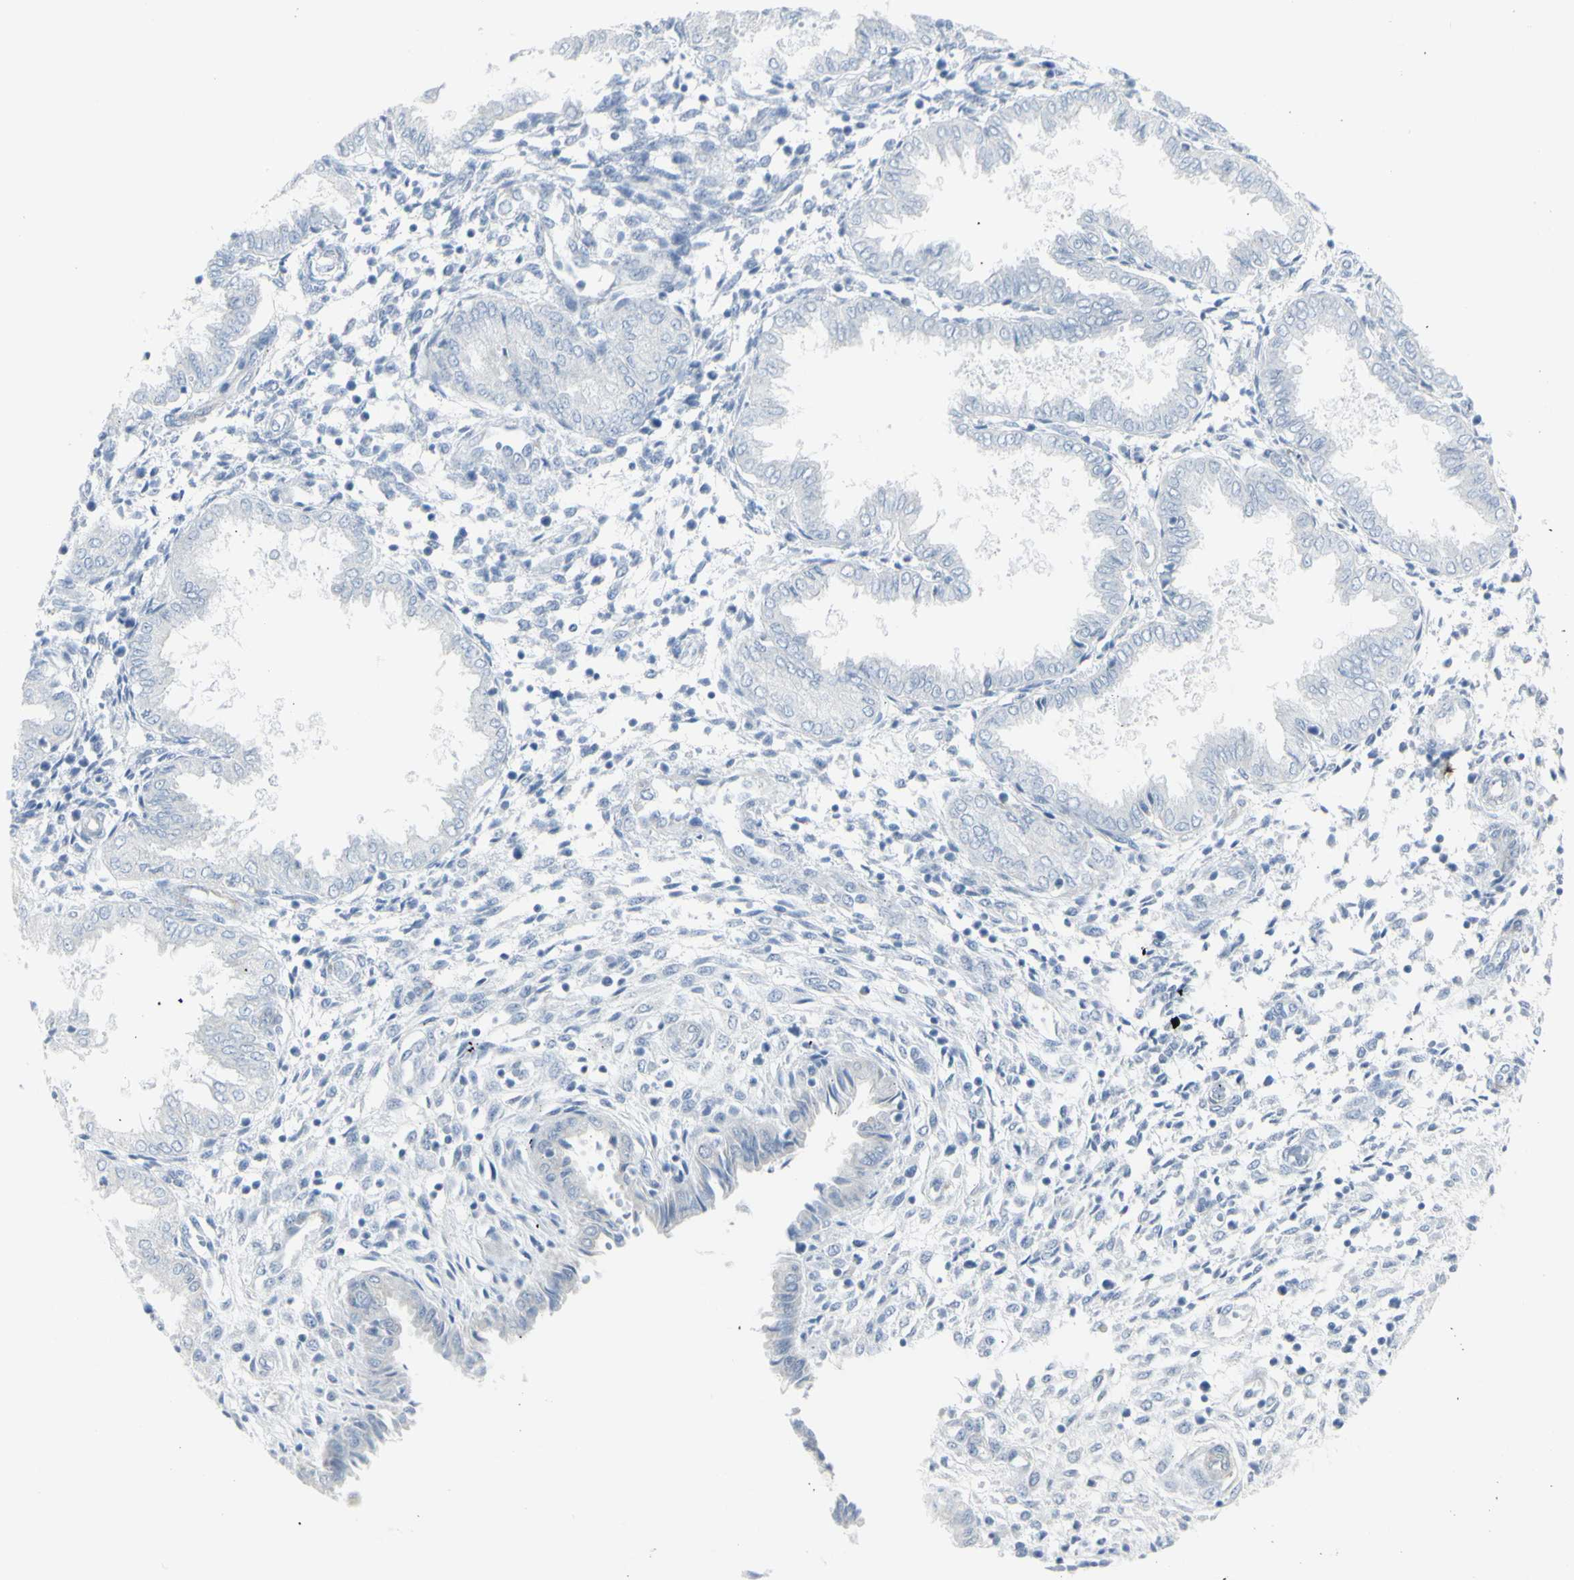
{"staining": {"intensity": "negative", "quantity": "none", "location": "none"}, "tissue": "endometrium", "cell_type": "Cells in endometrial stroma", "image_type": "normal", "snomed": [{"axis": "morphology", "description": "Normal tissue, NOS"}, {"axis": "topography", "description": "Endometrium"}], "caption": "Immunohistochemistry (IHC) photomicrograph of normal endometrium: human endometrium stained with DAB (3,3'-diaminobenzidine) shows no significant protein expression in cells in endometrial stroma. Brightfield microscopy of immunohistochemistry (IHC) stained with DAB (3,3'-diaminobenzidine) (brown) and hematoxylin (blue), captured at high magnification.", "gene": "ENSG00000198211", "patient": {"sex": "female", "age": 33}}